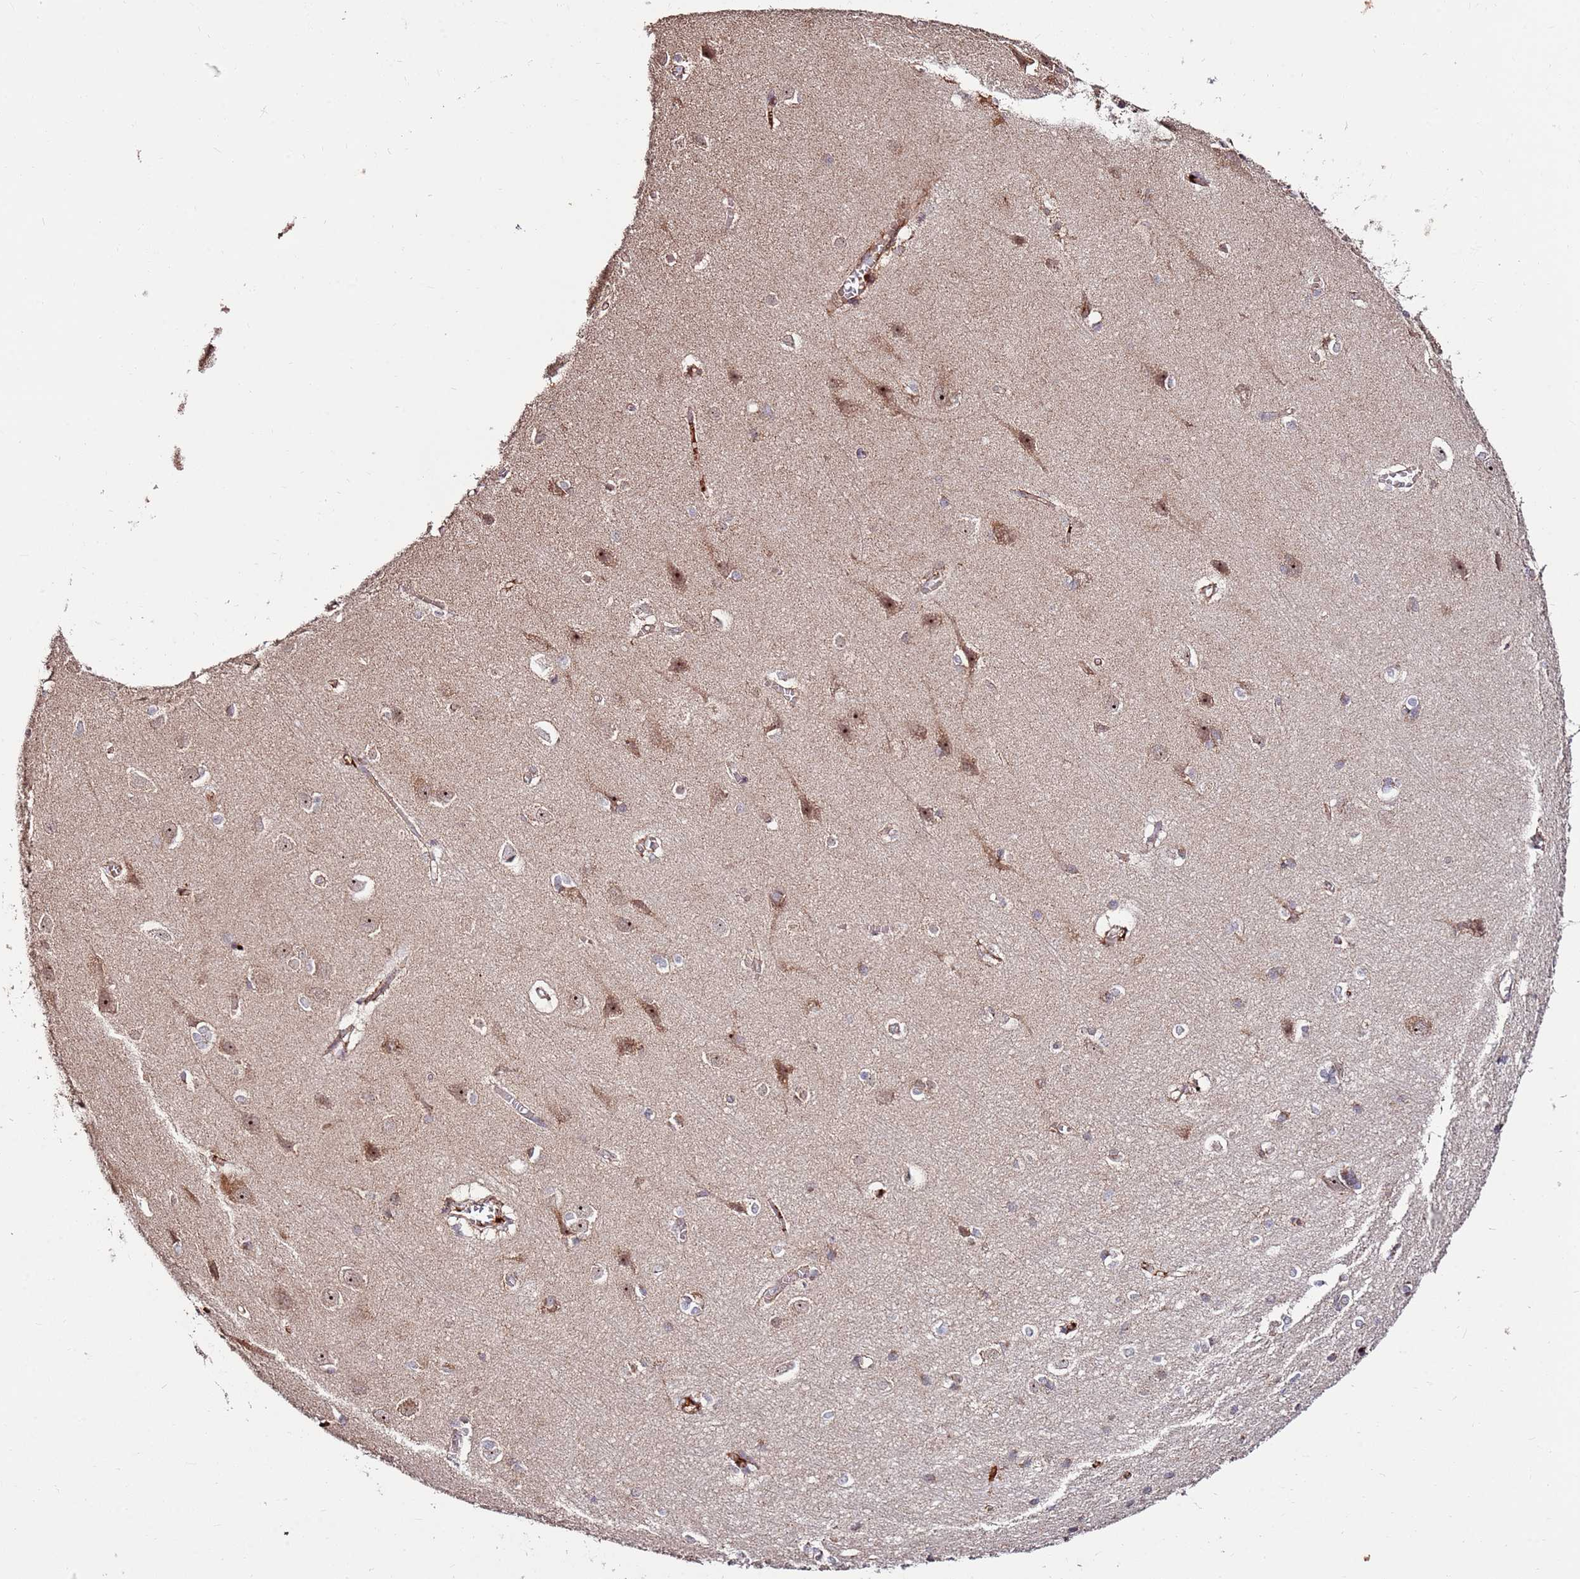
{"staining": {"intensity": "moderate", "quantity": ">75%", "location": "cytoplasmic/membranous"}, "tissue": "cerebral cortex", "cell_type": "Endothelial cells", "image_type": "normal", "snomed": [{"axis": "morphology", "description": "Normal tissue, NOS"}, {"axis": "topography", "description": "Cerebral cortex"}], "caption": "Immunohistochemical staining of normal cerebral cortex displays >75% levels of moderate cytoplasmic/membranous protein expression in about >75% of endothelial cells.", "gene": "KIF25", "patient": {"sex": "male", "age": 37}}